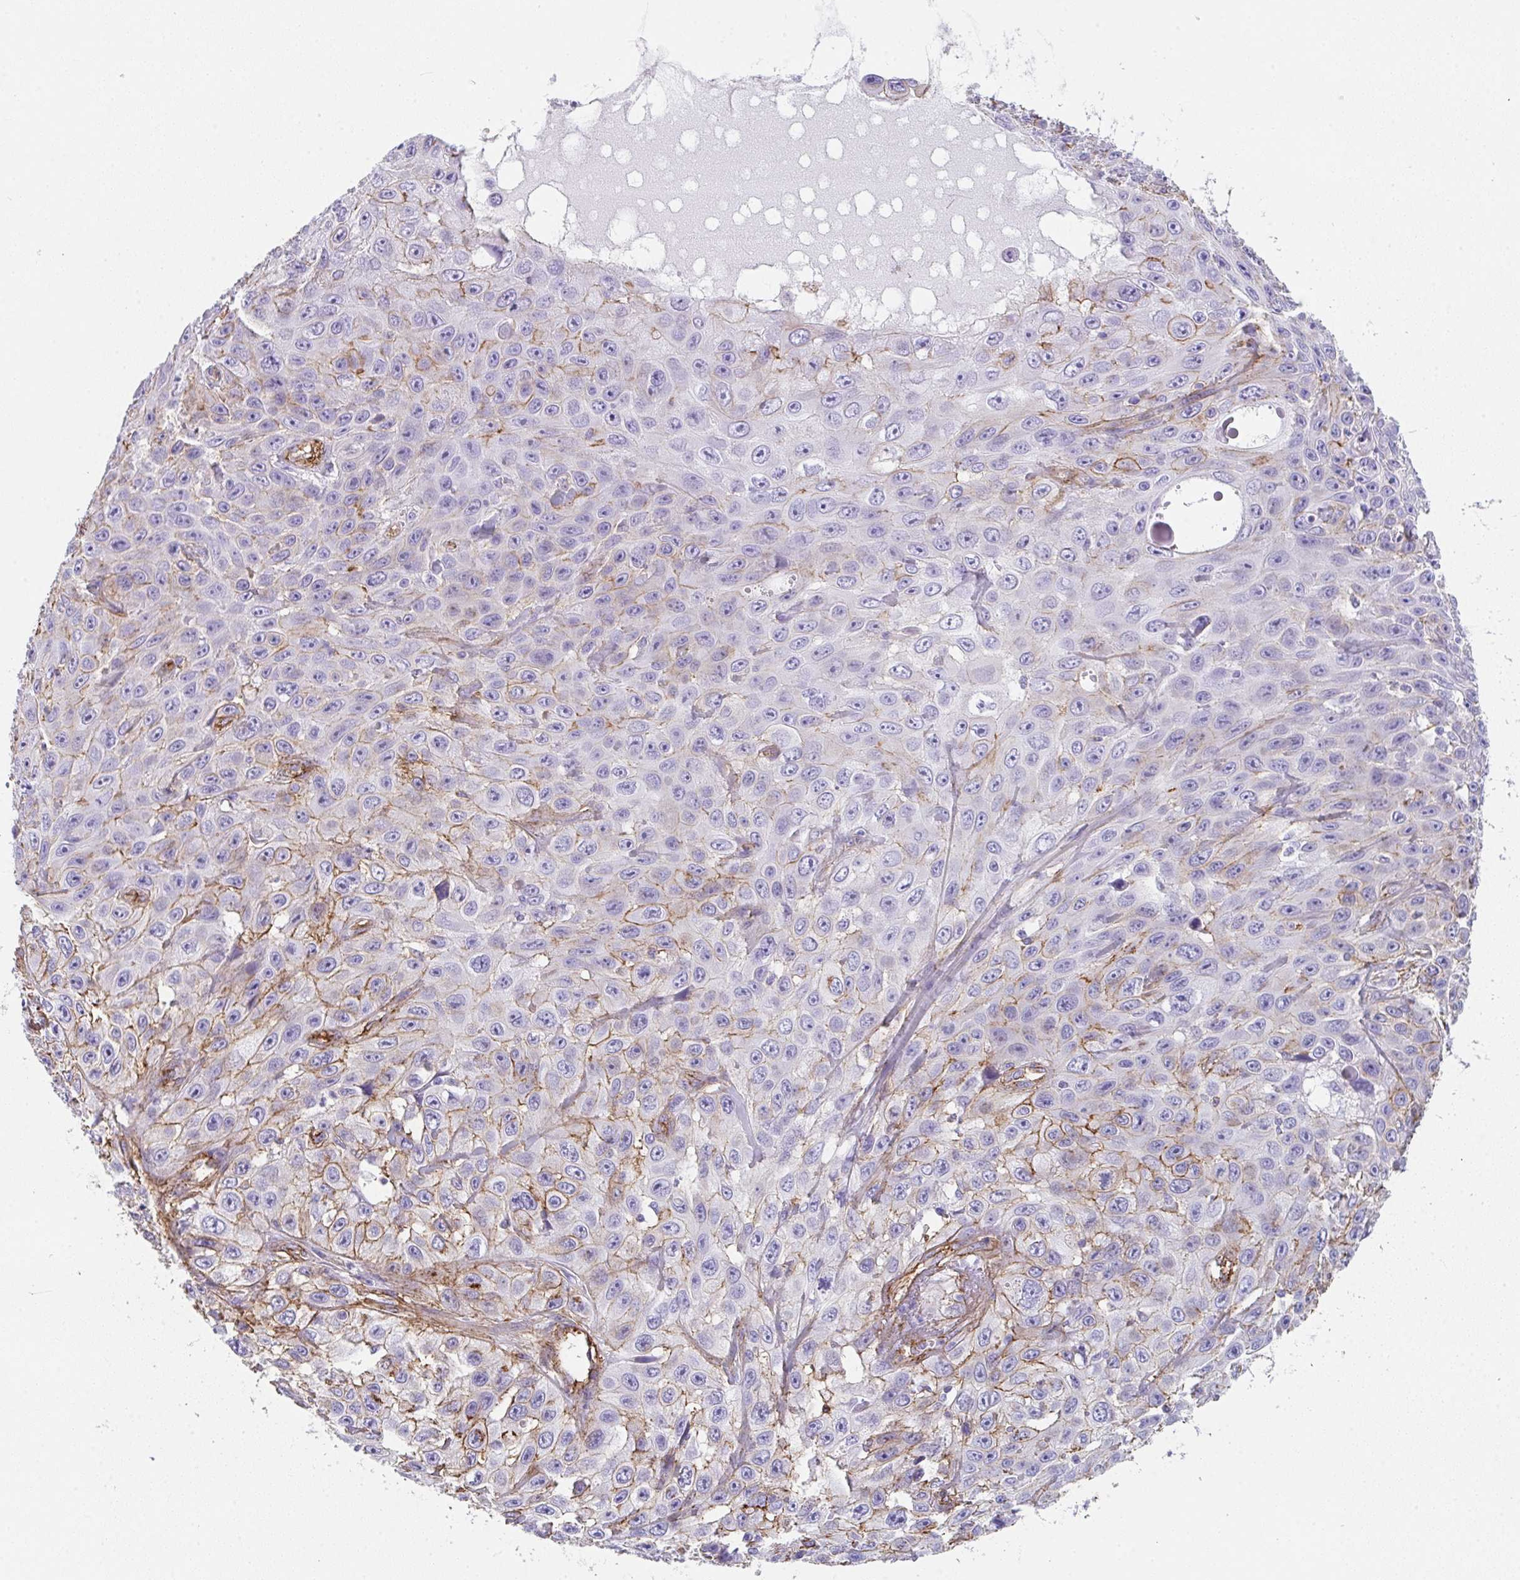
{"staining": {"intensity": "moderate", "quantity": "<25%", "location": "cytoplasmic/membranous"}, "tissue": "skin cancer", "cell_type": "Tumor cells", "image_type": "cancer", "snomed": [{"axis": "morphology", "description": "Squamous cell carcinoma, NOS"}, {"axis": "topography", "description": "Skin"}], "caption": "Protein expression analysis of human skin cancer reveals moderate cytoplasmic/membranous positivity in approximately <25% of tumor cells.", "gene": "DBN1", "patient": {"sex": "male", "age": 82}}